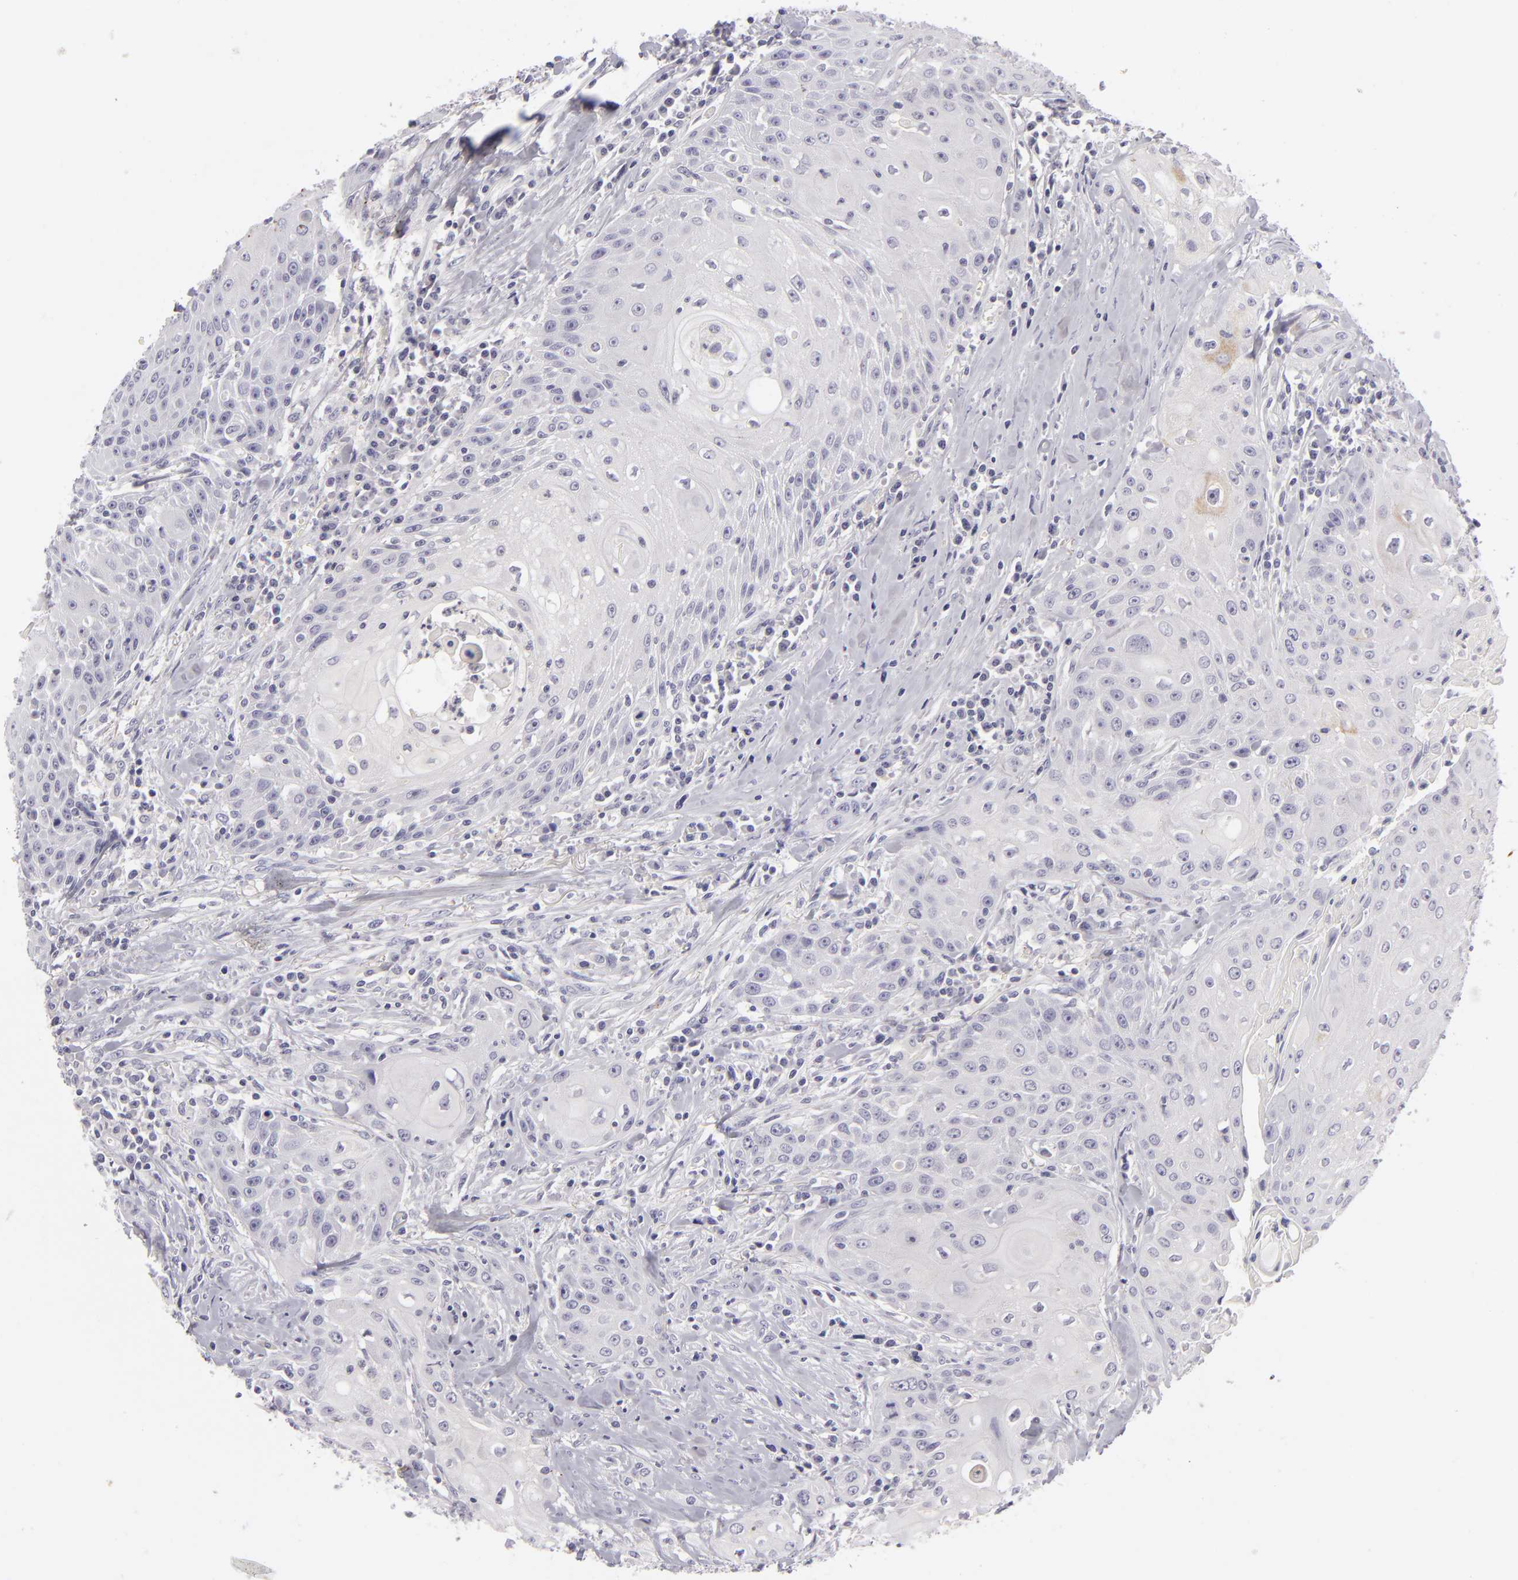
{"staining": {"intensity": "negative", "quantity": "none", "location": "none"}, "tissue": "head and neck cancer", "cell_type": "Tumor cells", "image_type": "cancer", "snomed": [{"axis": "morphology", "description": "Squamous cell carcinoma, NOS"}, {"axis": "topography", "description": "Oral tissue"}, {"axis": "topography", "description": "Head-Neck"}], "caption": "Immunohistochemistry (IHC) image of human head and neck squamous cell carcinoma stained for a protein (brown), which displays no staining in tumor cells.", "gene": "TNNC1", "patient": {"sex": "female", "age": 82}}